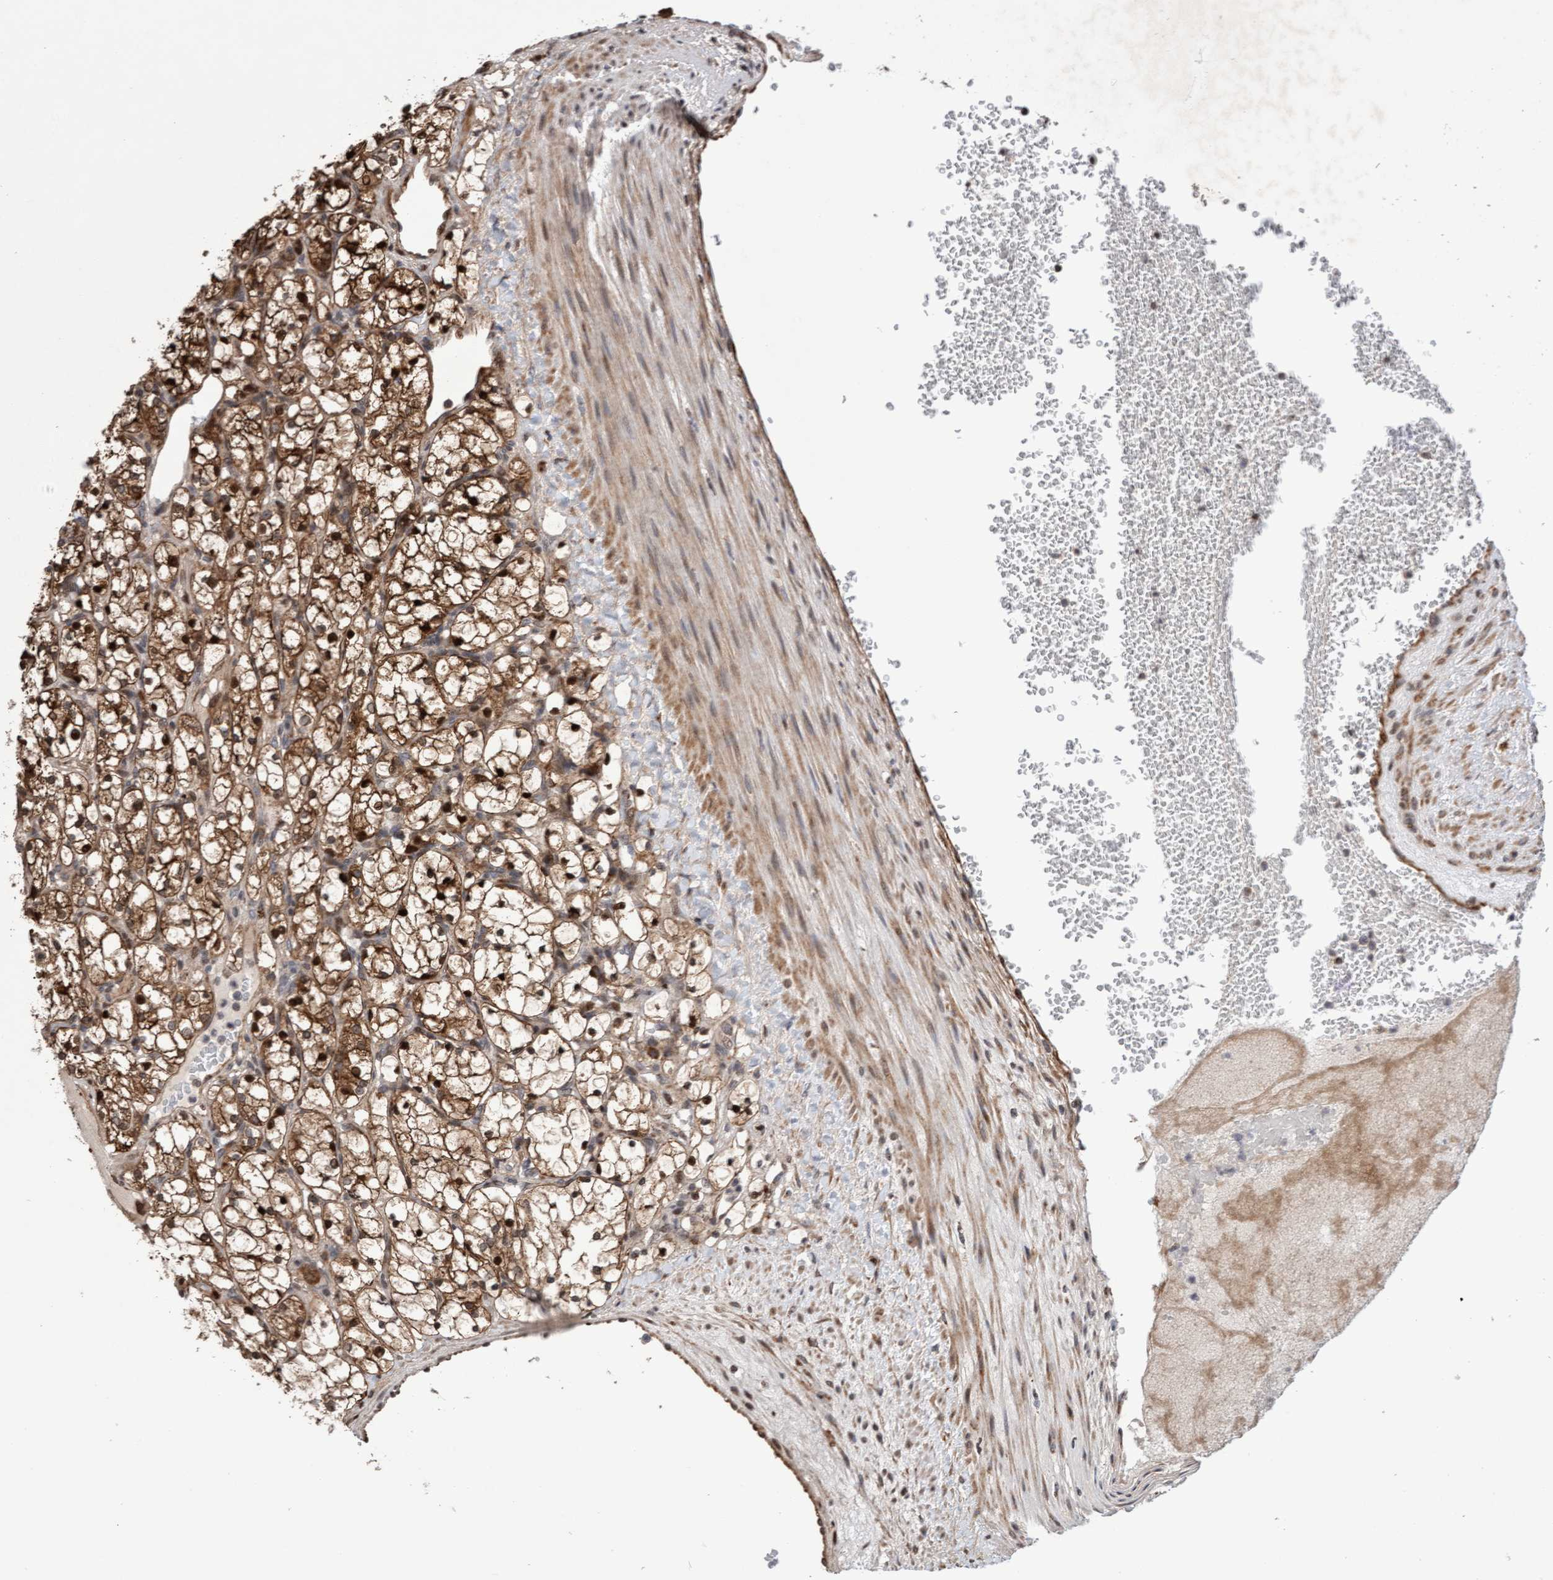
{"staining": {"intensity": "moderate", "quantity": ">75%", "location": "cytoplasmic/membranous"}, "tissue": "renal cancer", "cell_type": "Tumor cells", "image_type": "cancer", "snomed": [{"axis": "morphology", "description": "Adenocarcinoma, NOS"}, {"axis": "topography", "description": "Kidney"}], "caption": "Tumor cells exhibit medium levels of moderate cytoplasmic/membranous positivity in approximately >75% of cells in human renal adenocarcinoma. (DAB (3,3'-diaminobenzidine) = brown stain, brightfield microscopy at high magnification).", "gene": "PECR", "patient": {"sex": "female", "age": 69}}